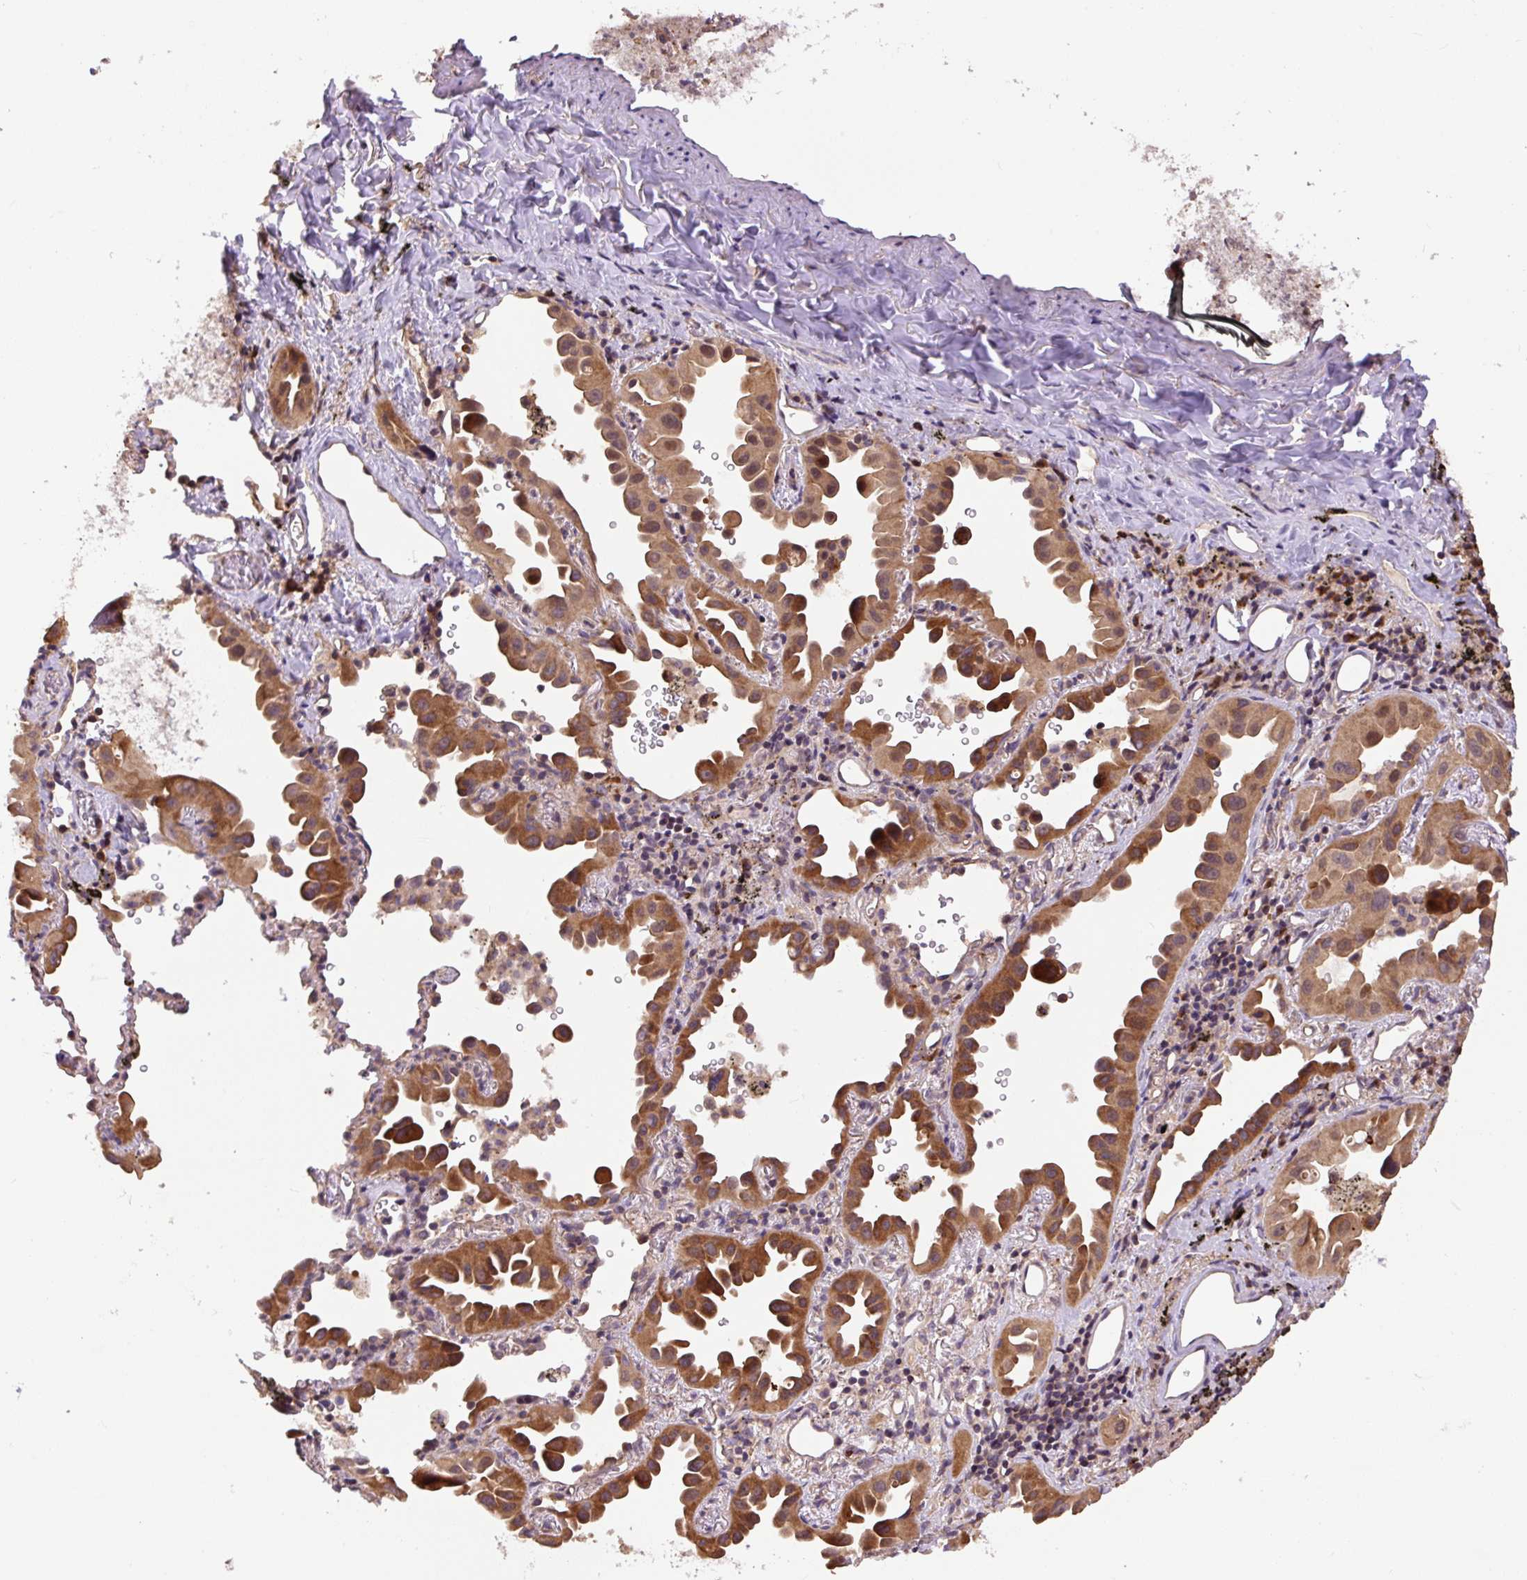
{"staining": {"intensity": "strong", "quantity": ">75%", "location": "cytoplasmic/membranous"}, "tissue": "lung cancer", "cell_type": "Tumor cells", "image_type": "cancer", "snomed": [{"axis": "morphology", "description": "Adenocarcinoma, NOS"}, {"axis": "topography", "description": "Lung"}], "caption": "DAB immunohistochemical staining of human adenocarcinoma (lung) shows strong cytoplasmic/membranous protein positivity in about >75% of tumor cells.", "gene": "PPME1", "patient": {"sex": "male", "age": 68}}